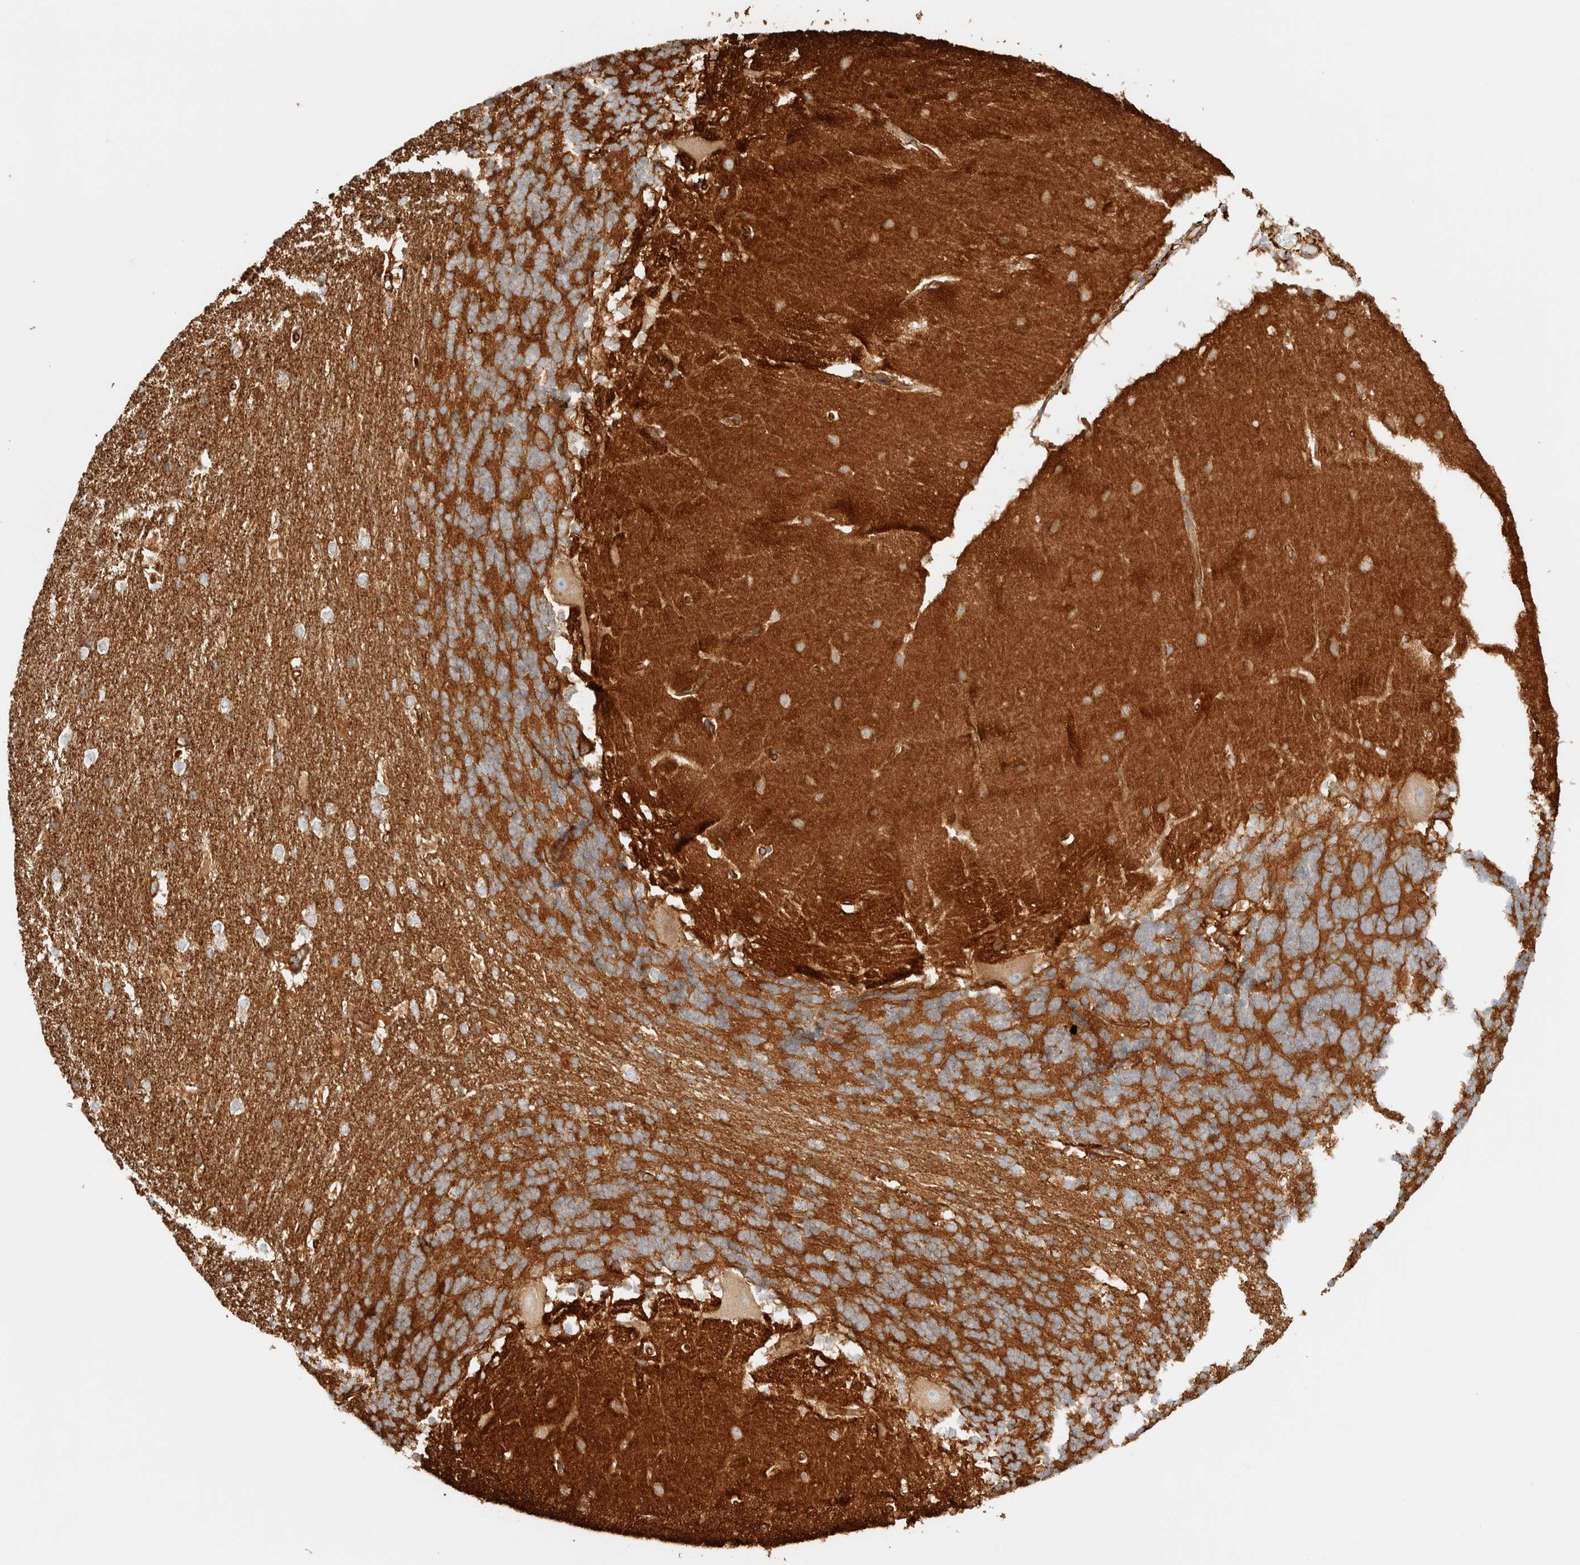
{"staining": {"intensity": "moderate", "quantity": ">75%", "location": "cytoplasmic/membranous"}, "tissue": "cerebellum", "cell_type": "Cells in granular layer", "image_type": "normal", "snomed": [{"axis": "morphology", "description": "Normal tissue, NOS"}, {"axis": "topography", "description": "Cerebellum"}], "caption": "The image exhibits staining of benign cerebellum, revealing moderate cytoplasmic/membranous protein expression (brown color) within cells in granular layer.", "gene": "CYB5R4", "patient": {"sex": "female", "age": 19}}